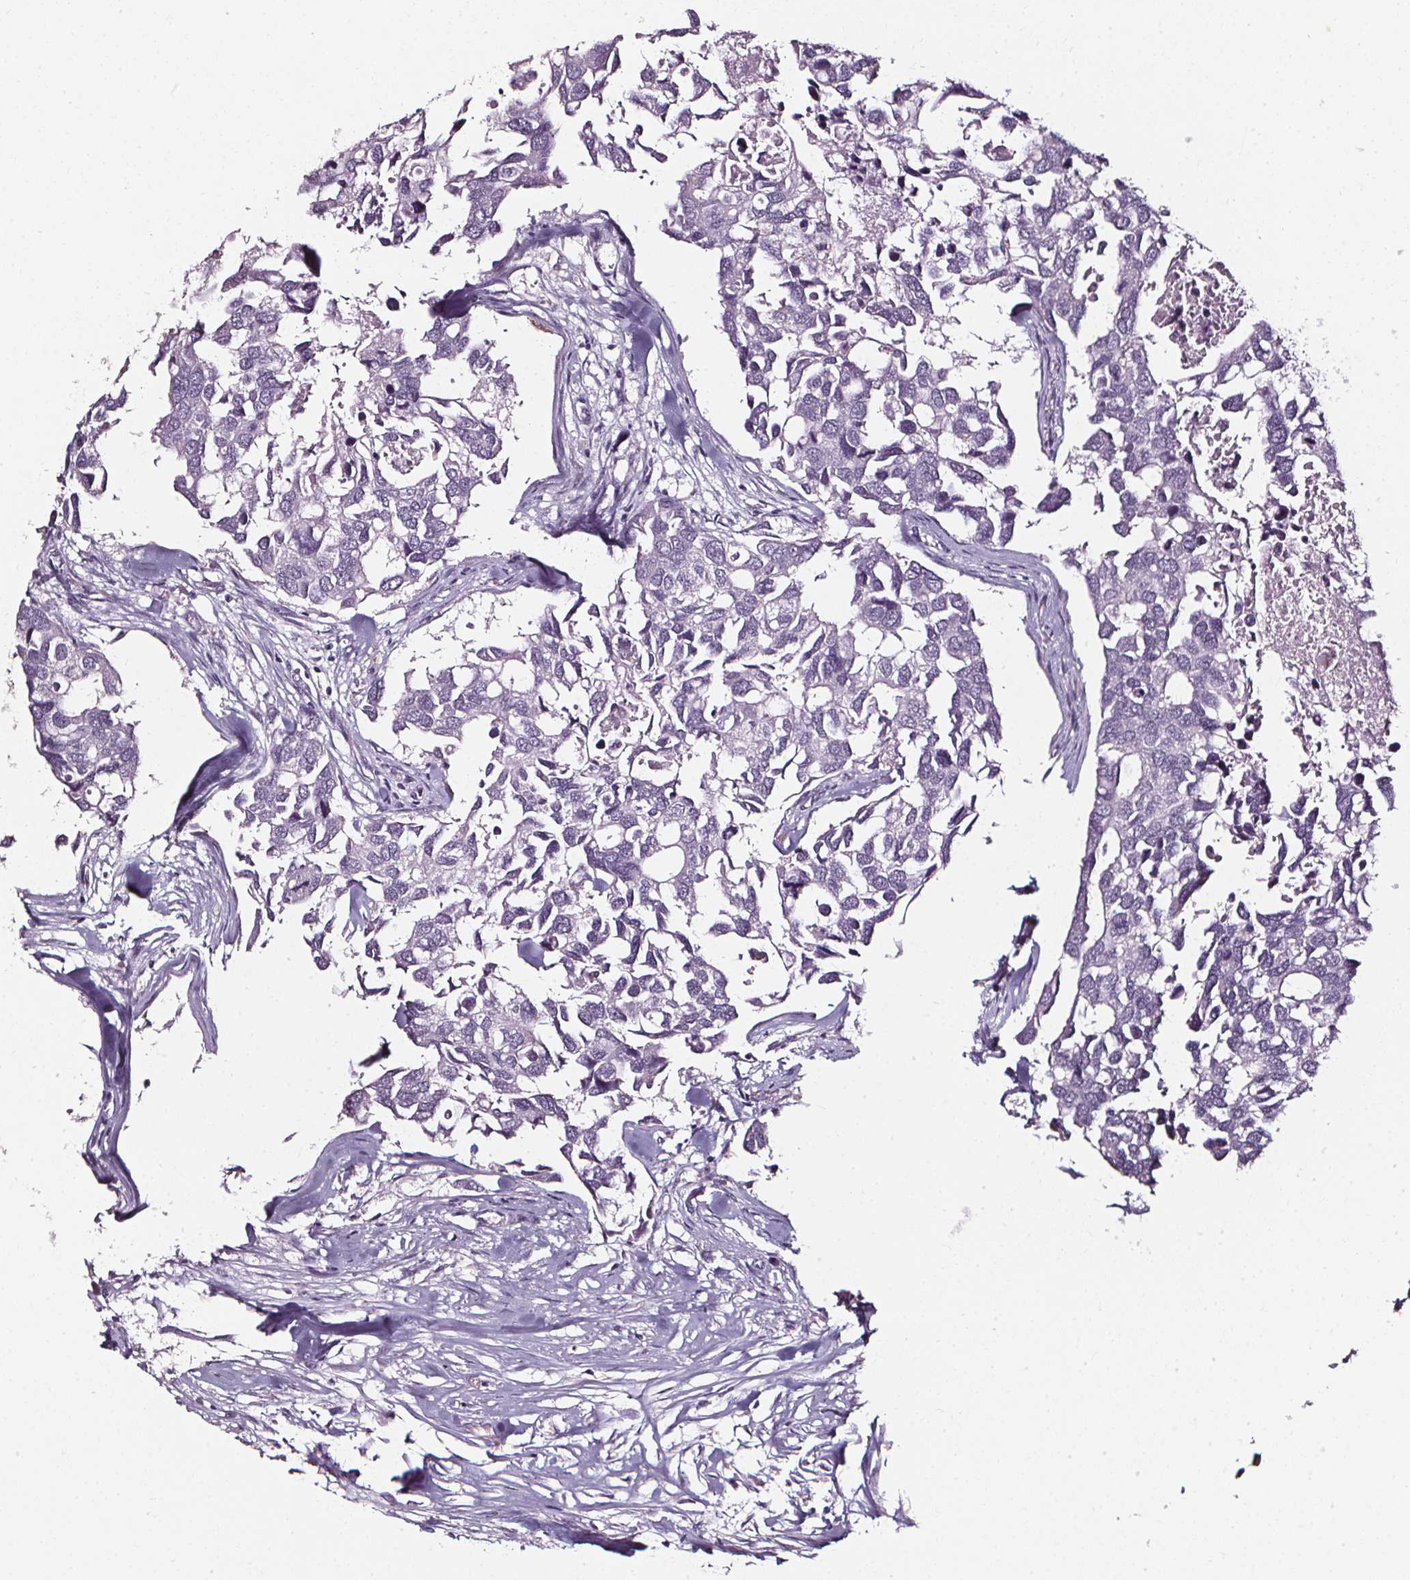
{"staining": {"intensity": "negative", "quantity": "none", "location": "none"}, "tissue": "breast cancer", "cell_type": "Tumor cells", "image_type": "cancer", "snomed": [{"axis": "morphology", "description": "Duct carcinoma"}, {"axis": "topography", "description": "Breast"}], "caption": "IHC micrograph of breast invasive ductal carcinoma stained for a protein (brown), which exhibits no expression in tumor cells. (IHC, brightfield microscopy, high magnification).", "gene": "DEFA5", "patient": {"sex": "female", "age": 83}}